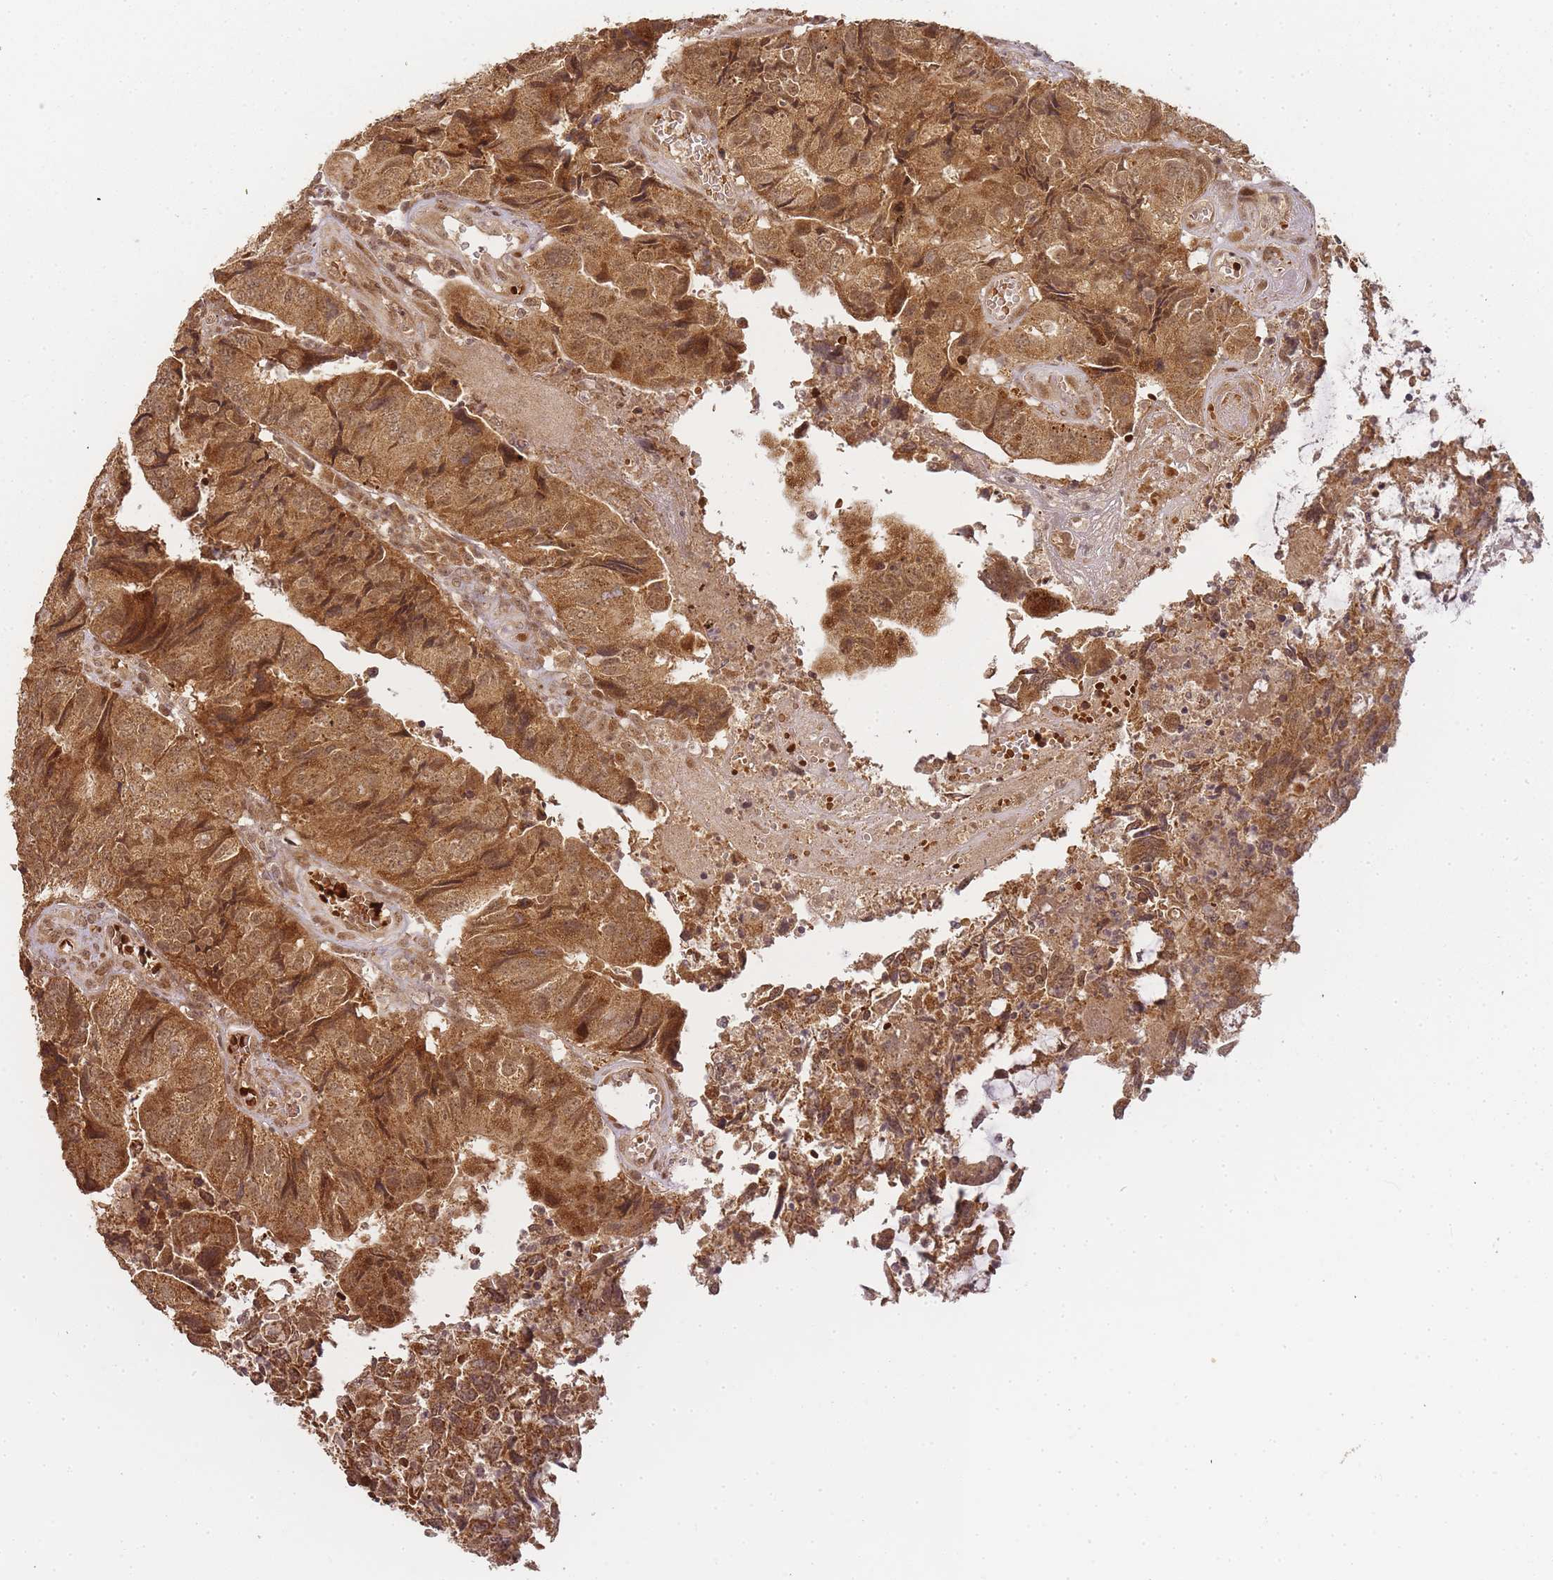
{"staining": {"intensity": "moderate", "quantity": ">75%", "location": "cytoplasmic/membranous,nuclear"}, "tissue": "colorectal cancer", "cell_type": "Tumor cells", "image_type": "cancer", "snomed": [{"axis": "morphology", "description": "Adenocarcinoma, NOS"}, {"axis": "topography", "description": "Colon"}], "caption": "Approximately >75% of tumor cells in human adenocarcinoma (colorectal) reveal moderate cytoplasmic/membranous and nuclear protein staining as visualized by brown immunohistochemical staining.", "gene": "ZNF497", "patient": {"sex": "female", "age": 67}}